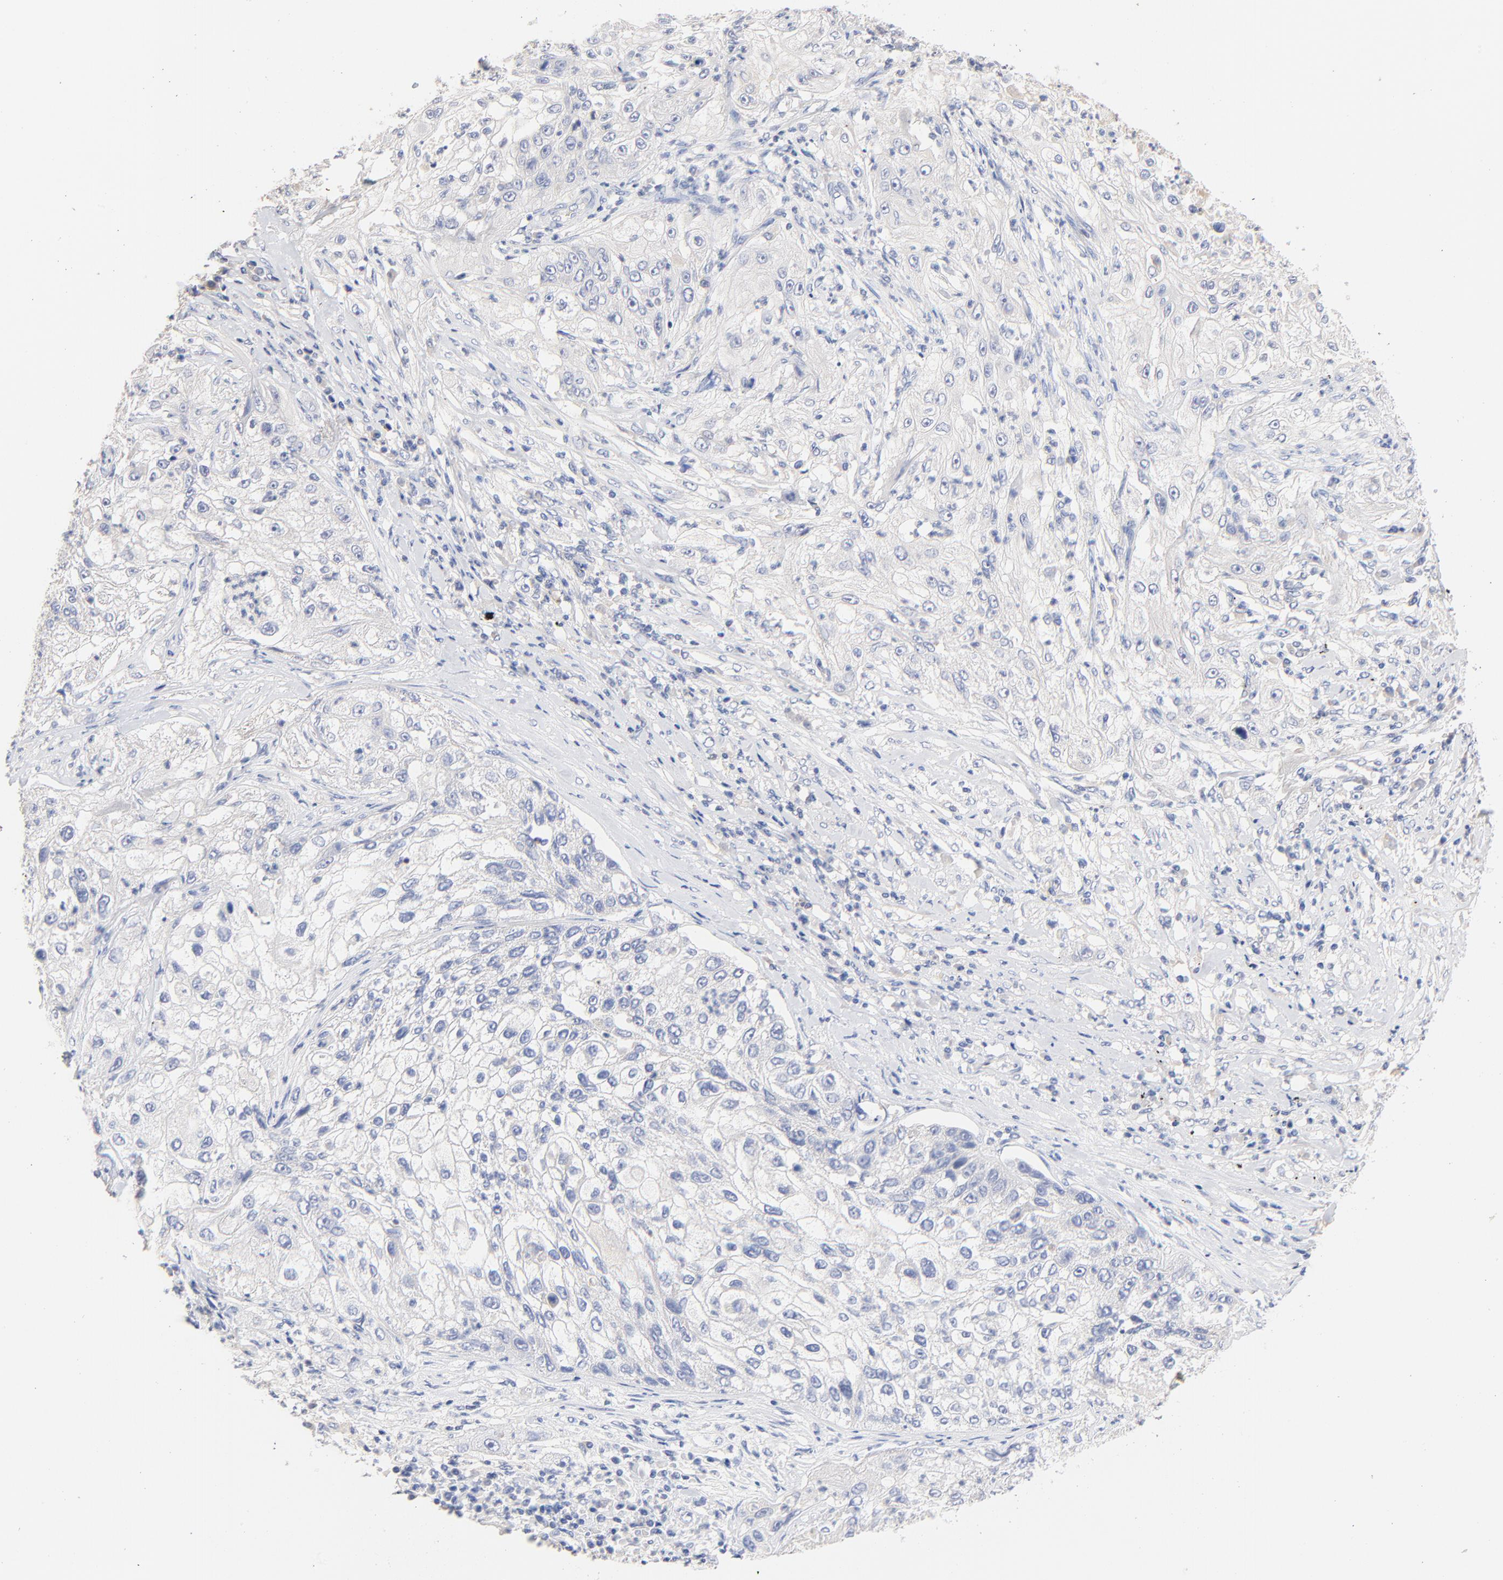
{"staining": {"intensity": "negative", "quantity": "none", "location": "none"}, "tissue": "lung cancer", "cell_type": "Tumor cells", "image_type": "cancer", "snomed": [{"axis": "morphology", "description": "Inflammation, NOS"}, {"axis": "morphology", "description": "Squamous cell carcinoma, NOS"}, {"axis": "topography", "description": "Lymph node"}, {"axis": "topography", "description": "Soft tissue"}, {"axis": "topography", "description": "Lung"}], "caption": "Protein analysis of lung squamous cell carcinoma reveals no significant expression in tumor cells.", "gene": "CPS1", "patient": {"sex": "male", "age": 66}}